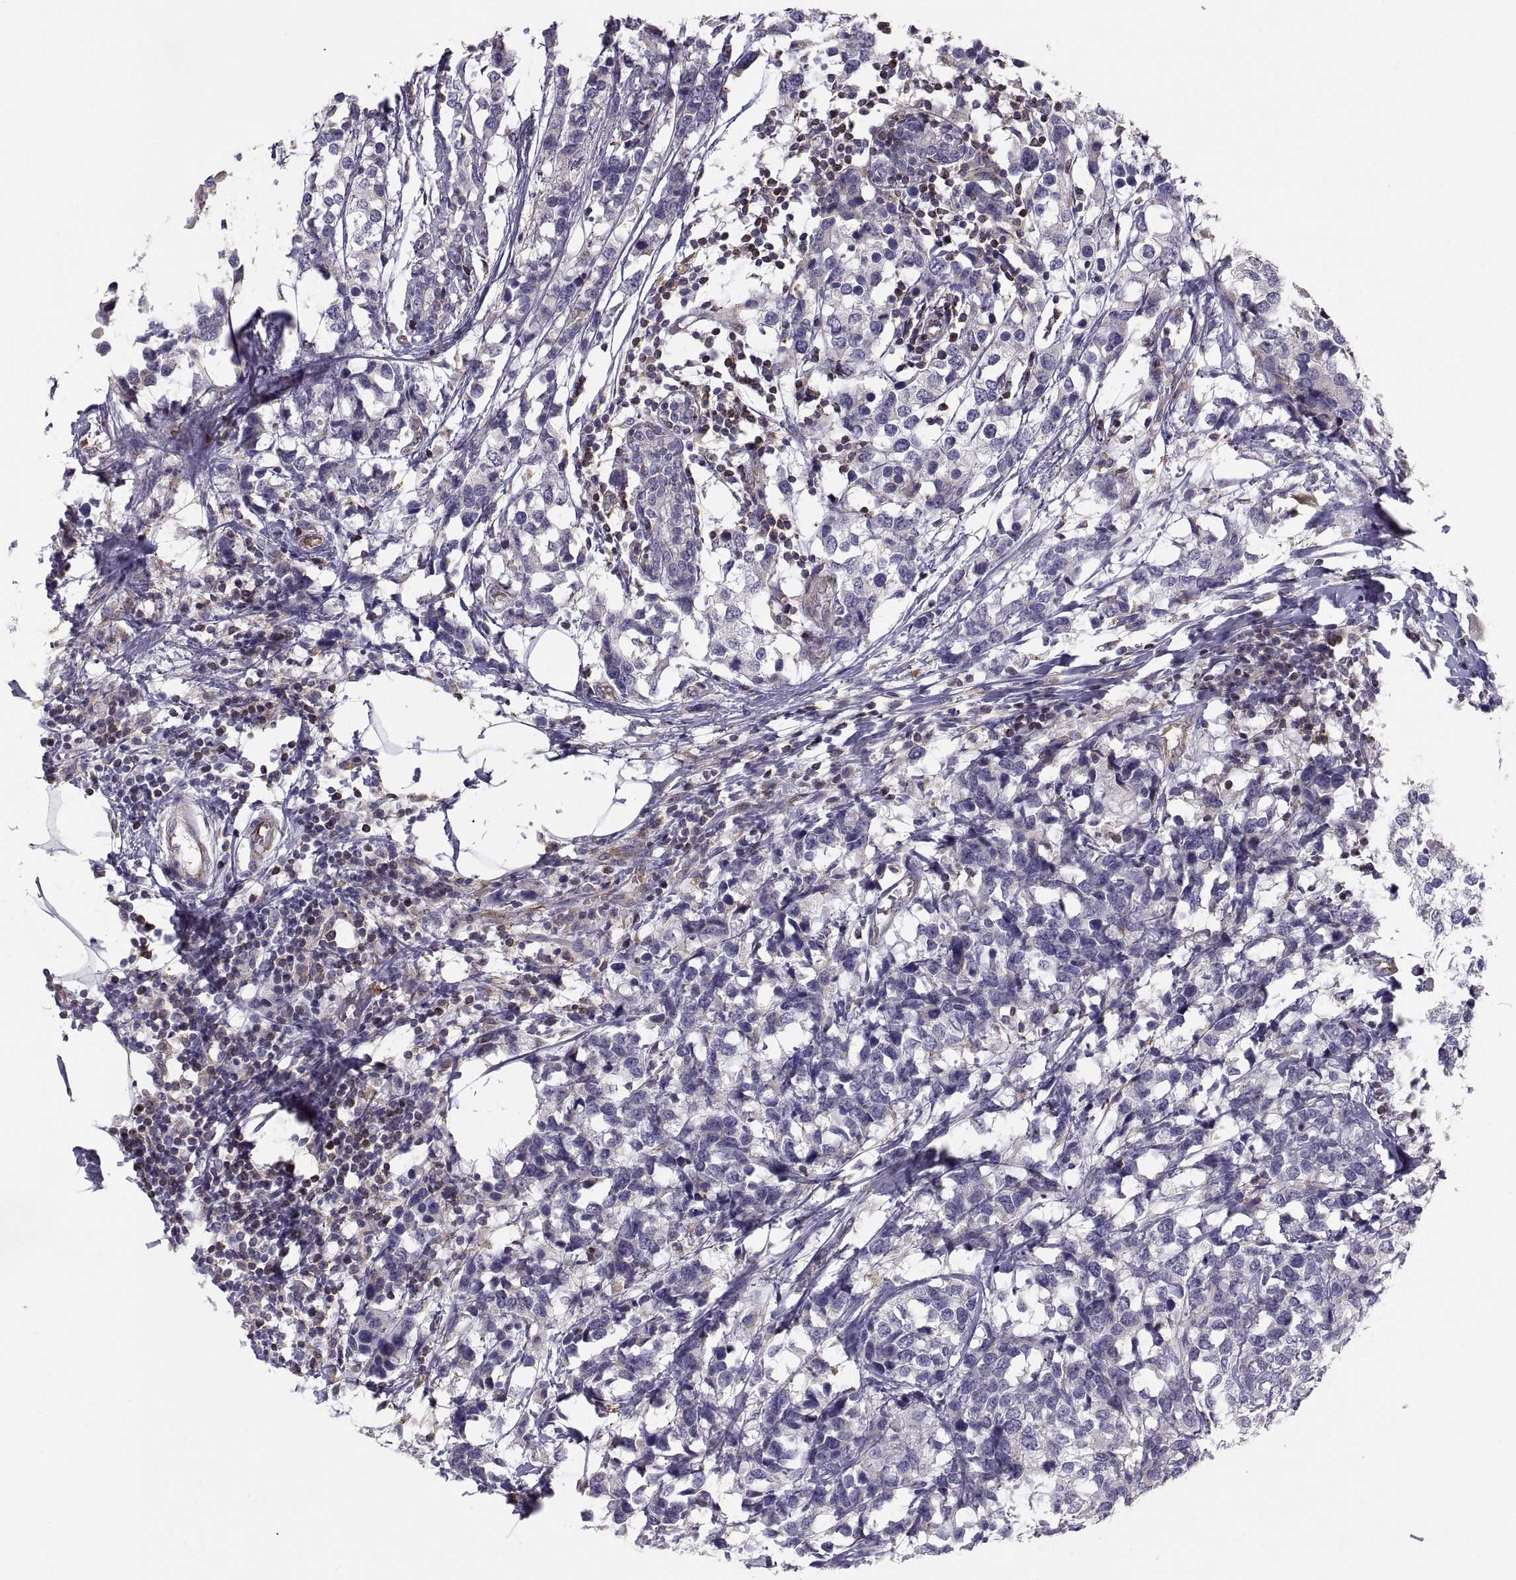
{"staining": {"intensity": "negative", "quantity": "none", "location": "none"}, "tissue": "breast cancer", "cell_type": "Tumor cells", "image_type": "cancer", "snomed": [{"axis": "morphology", "description": "Lobular carcinoma"}, {"axis": "topography", "description": "Breast"}], "caption": "This histopathology image is of lobular carcinoma (breast) stained with immunohistochemistry (IHC) to label a protein in brown with the nuclei are counter-stained blue. There is no staining in tumor cells.", "gene": "ERO1A", "patient": {"sex": "female", "age": 59}}